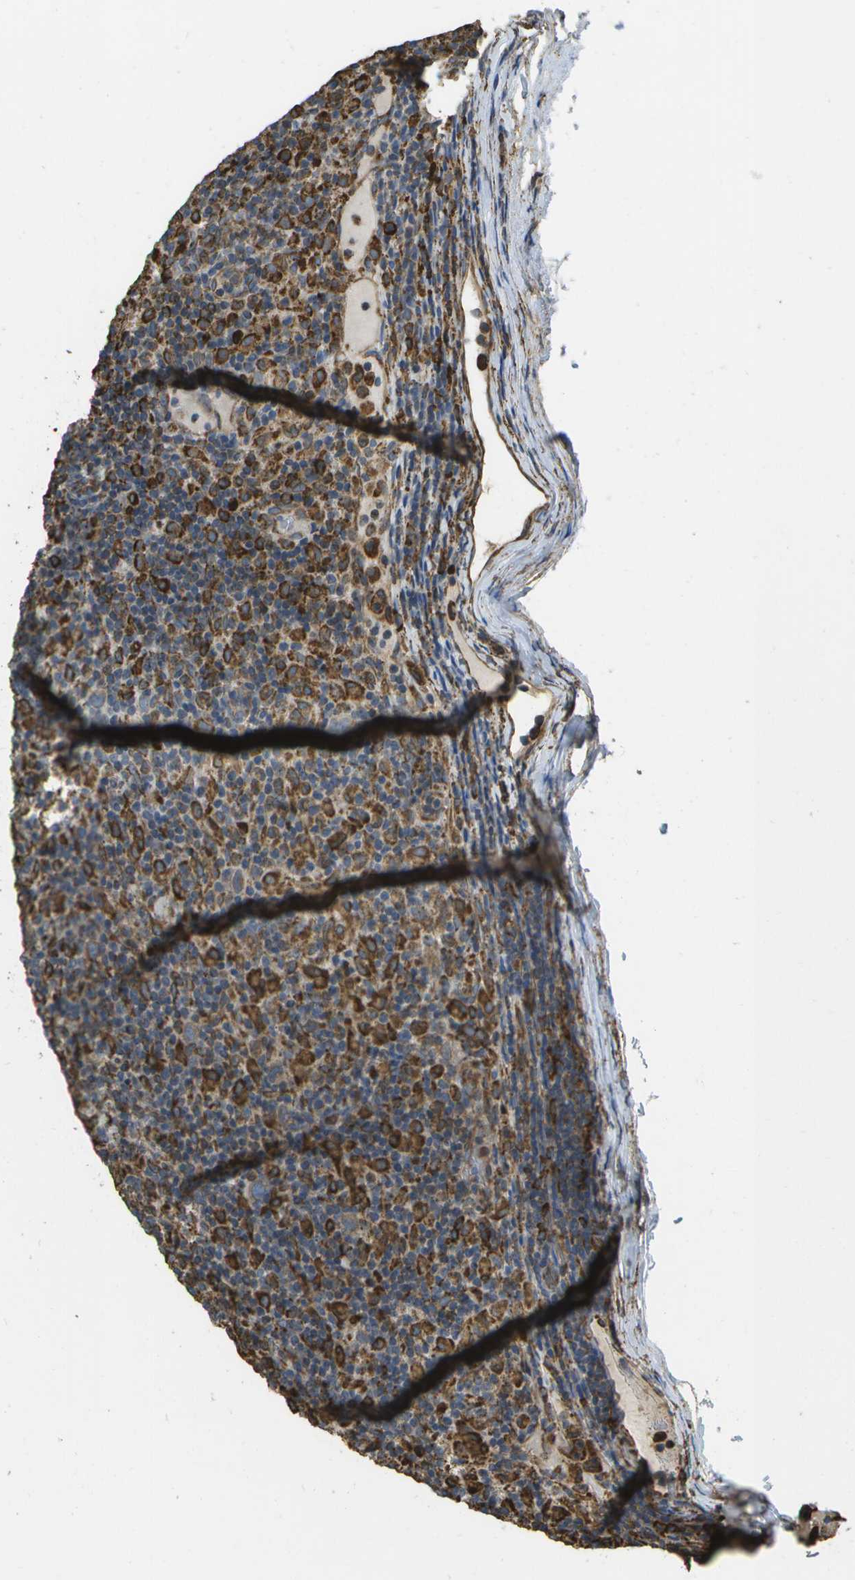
{"staining": {"intensity": "weak", "quantity": "25%-75%", "location": "cytoplasmic/membranous"}, "tissue": "lymphoma", "cell_type": "Tumor cells", "image_type": "cancer", "snomed": [{"axis": "morphology", "description": "Hodgkin's disease, NOS"}, {"axis": "topography", "description": "Lymph node"}], "caption": "Protein positivity by immunohistochemistry (IHC) exhibits weak cytoplasmic/membranous staining in approximately 25%-75% of tumor cells in Hodgkin's disease.", "gene": "PDIA4", "patient": {"sex": "male", "age": 70}}